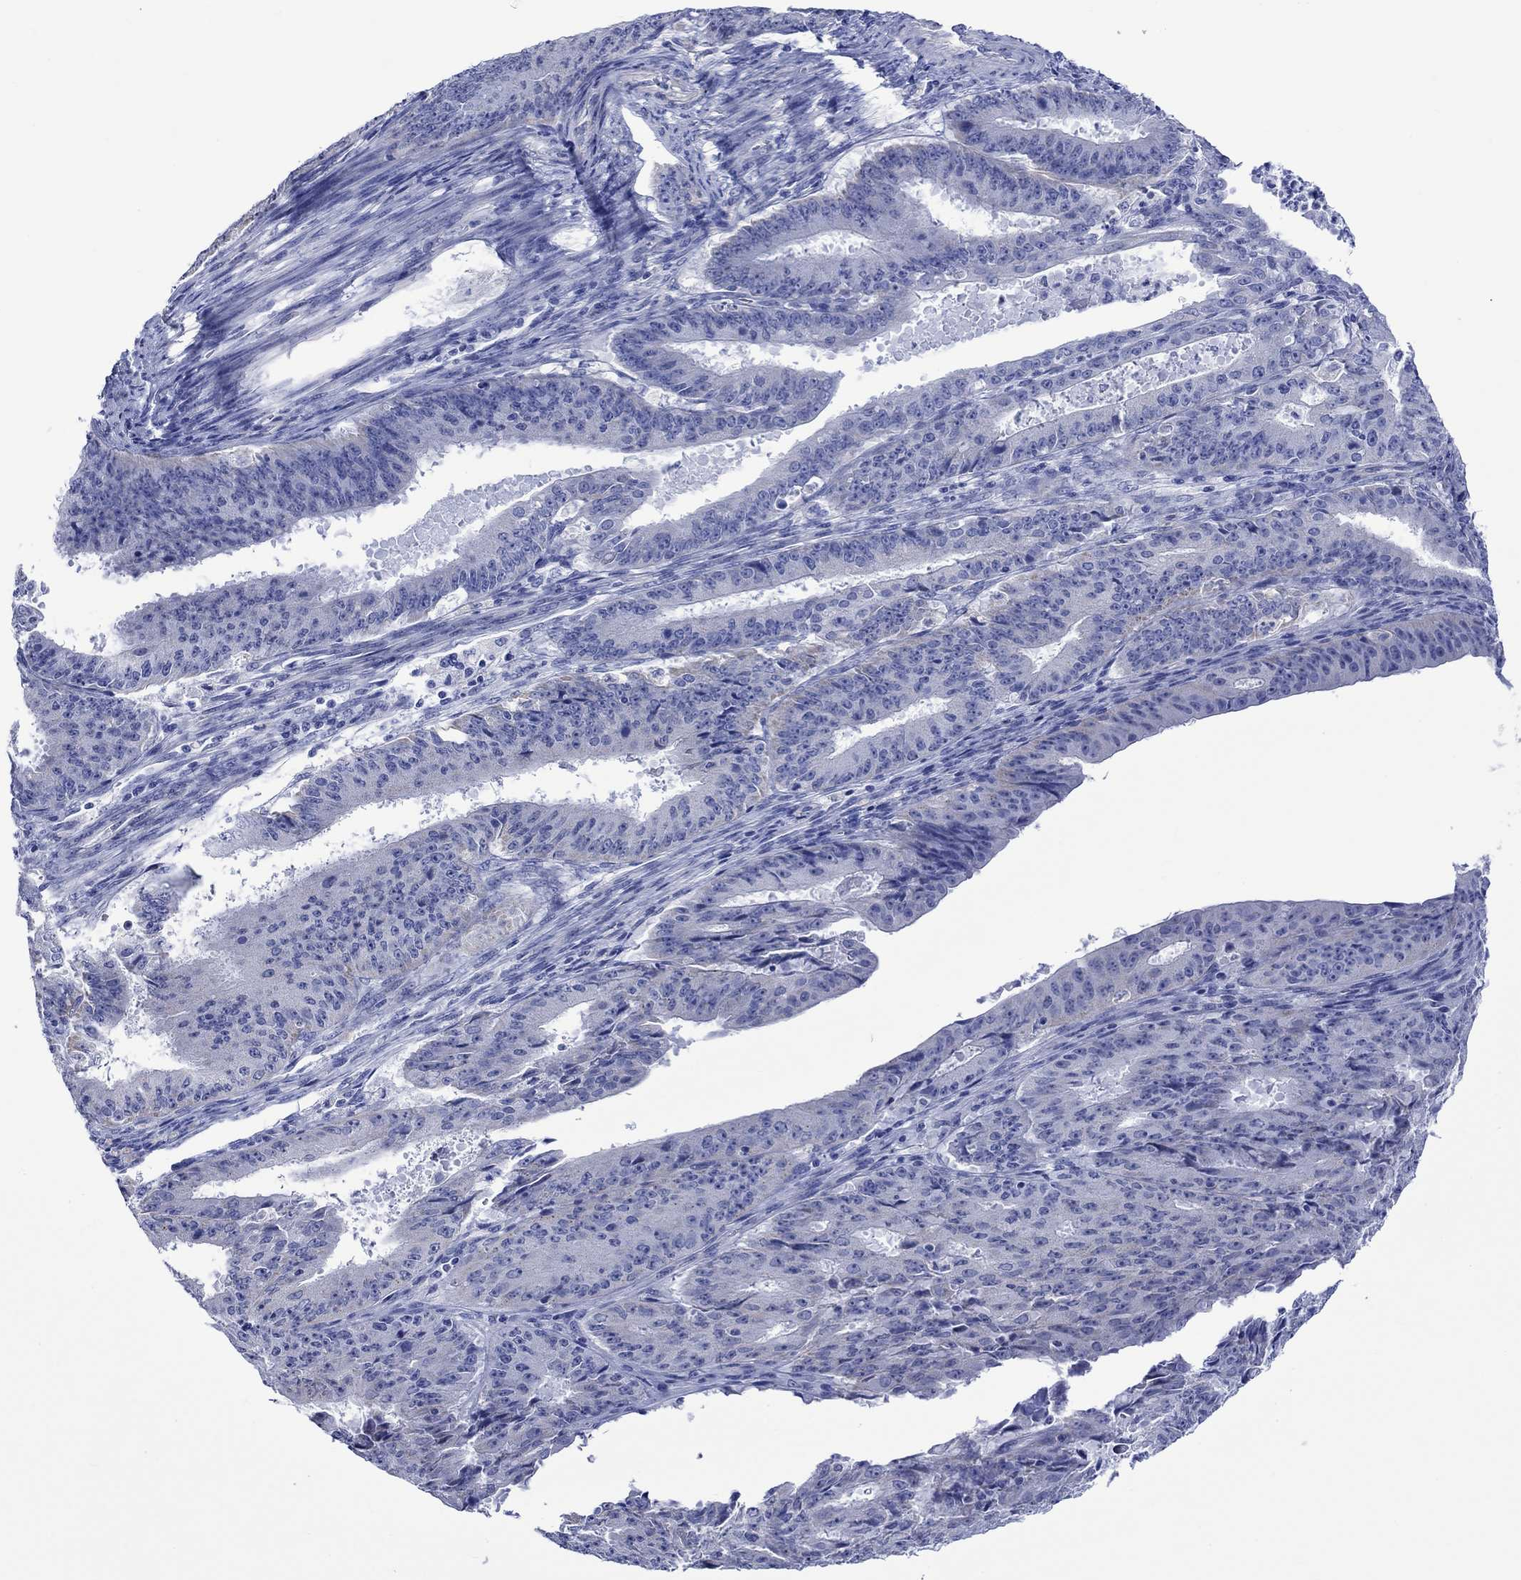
{"staining": {"intensity": "negative", "quantity": "none", "location": "none"}, "tissue": "ovarian cancer", "cell_type": "Tumor cells", "image_type": "cancer", "snomed": [{"axis": "morphology", "description": "Carcinoma, endometroid"}, {"axis": "topography", "description": "Ovary"}], "caption": "High power microscopy histopathology image of an immunohistochemistry (IHC) image of endometroid carcinoma (ovarian), revealing no significant staining in tumor cells.", "gene": "HARBI1", "patient": {"sex": "female", "age": 42}}